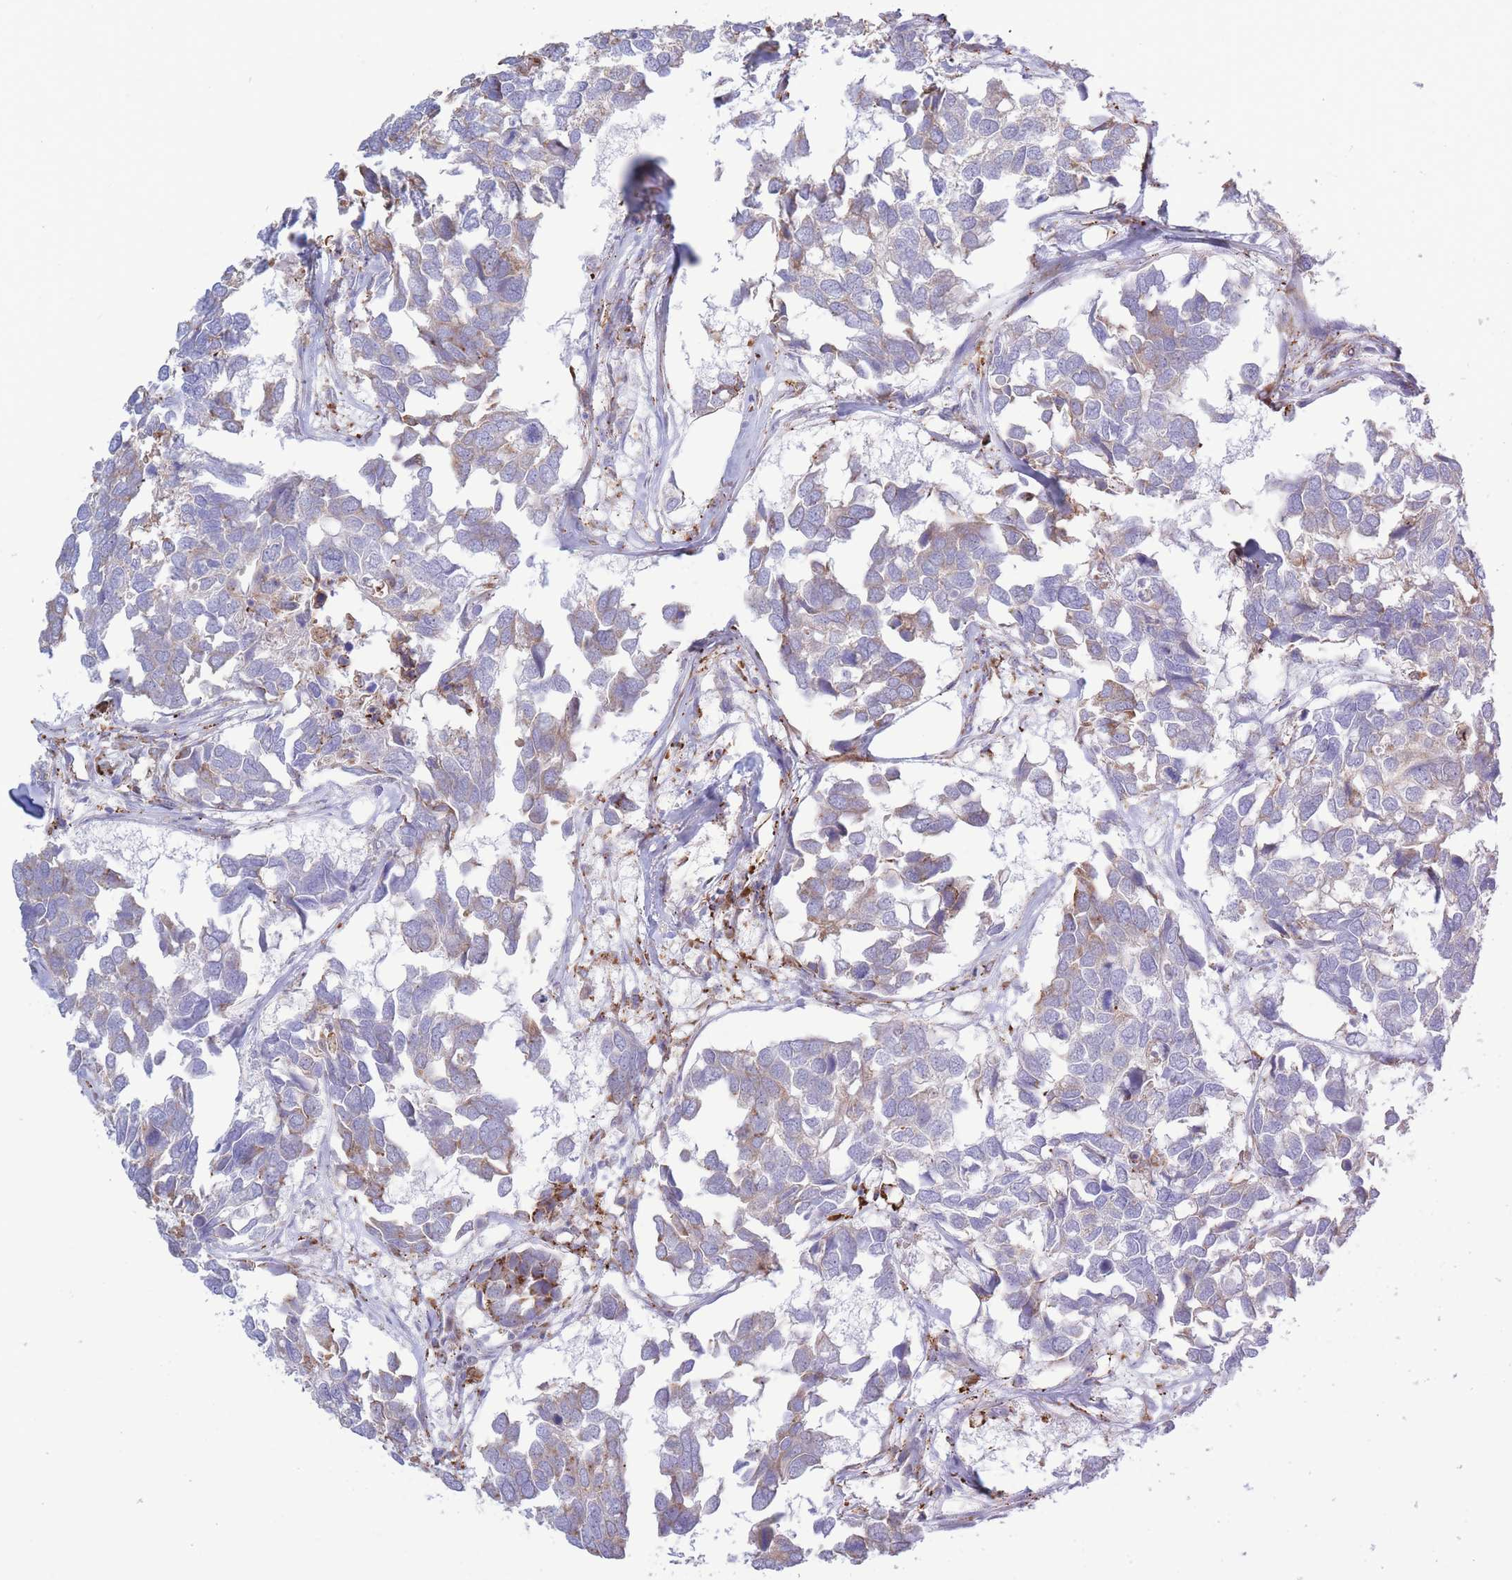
{"staining": {"intensity": "weak", "quantity": "<25%", "location": "cytoplasmic/membranous"}, "tissue": "breast cancer", "cell_type": "Tumor cells", "image_type": "cancer", "snomed": [{"axis": "morphology", "description": "Duct carcinoma"}, {"axis": "topography", "description": "Breast"}], "caption": "This image is of breast cancer (intraductal carcinoma) stained with immunohistochemistry (IHC) to label a protein in brown with the nuclei are counter-stained blue. There is no expression in tumor cells.", "gene": "MYDGF", "patient": {"sex": "female", "age": 83}}